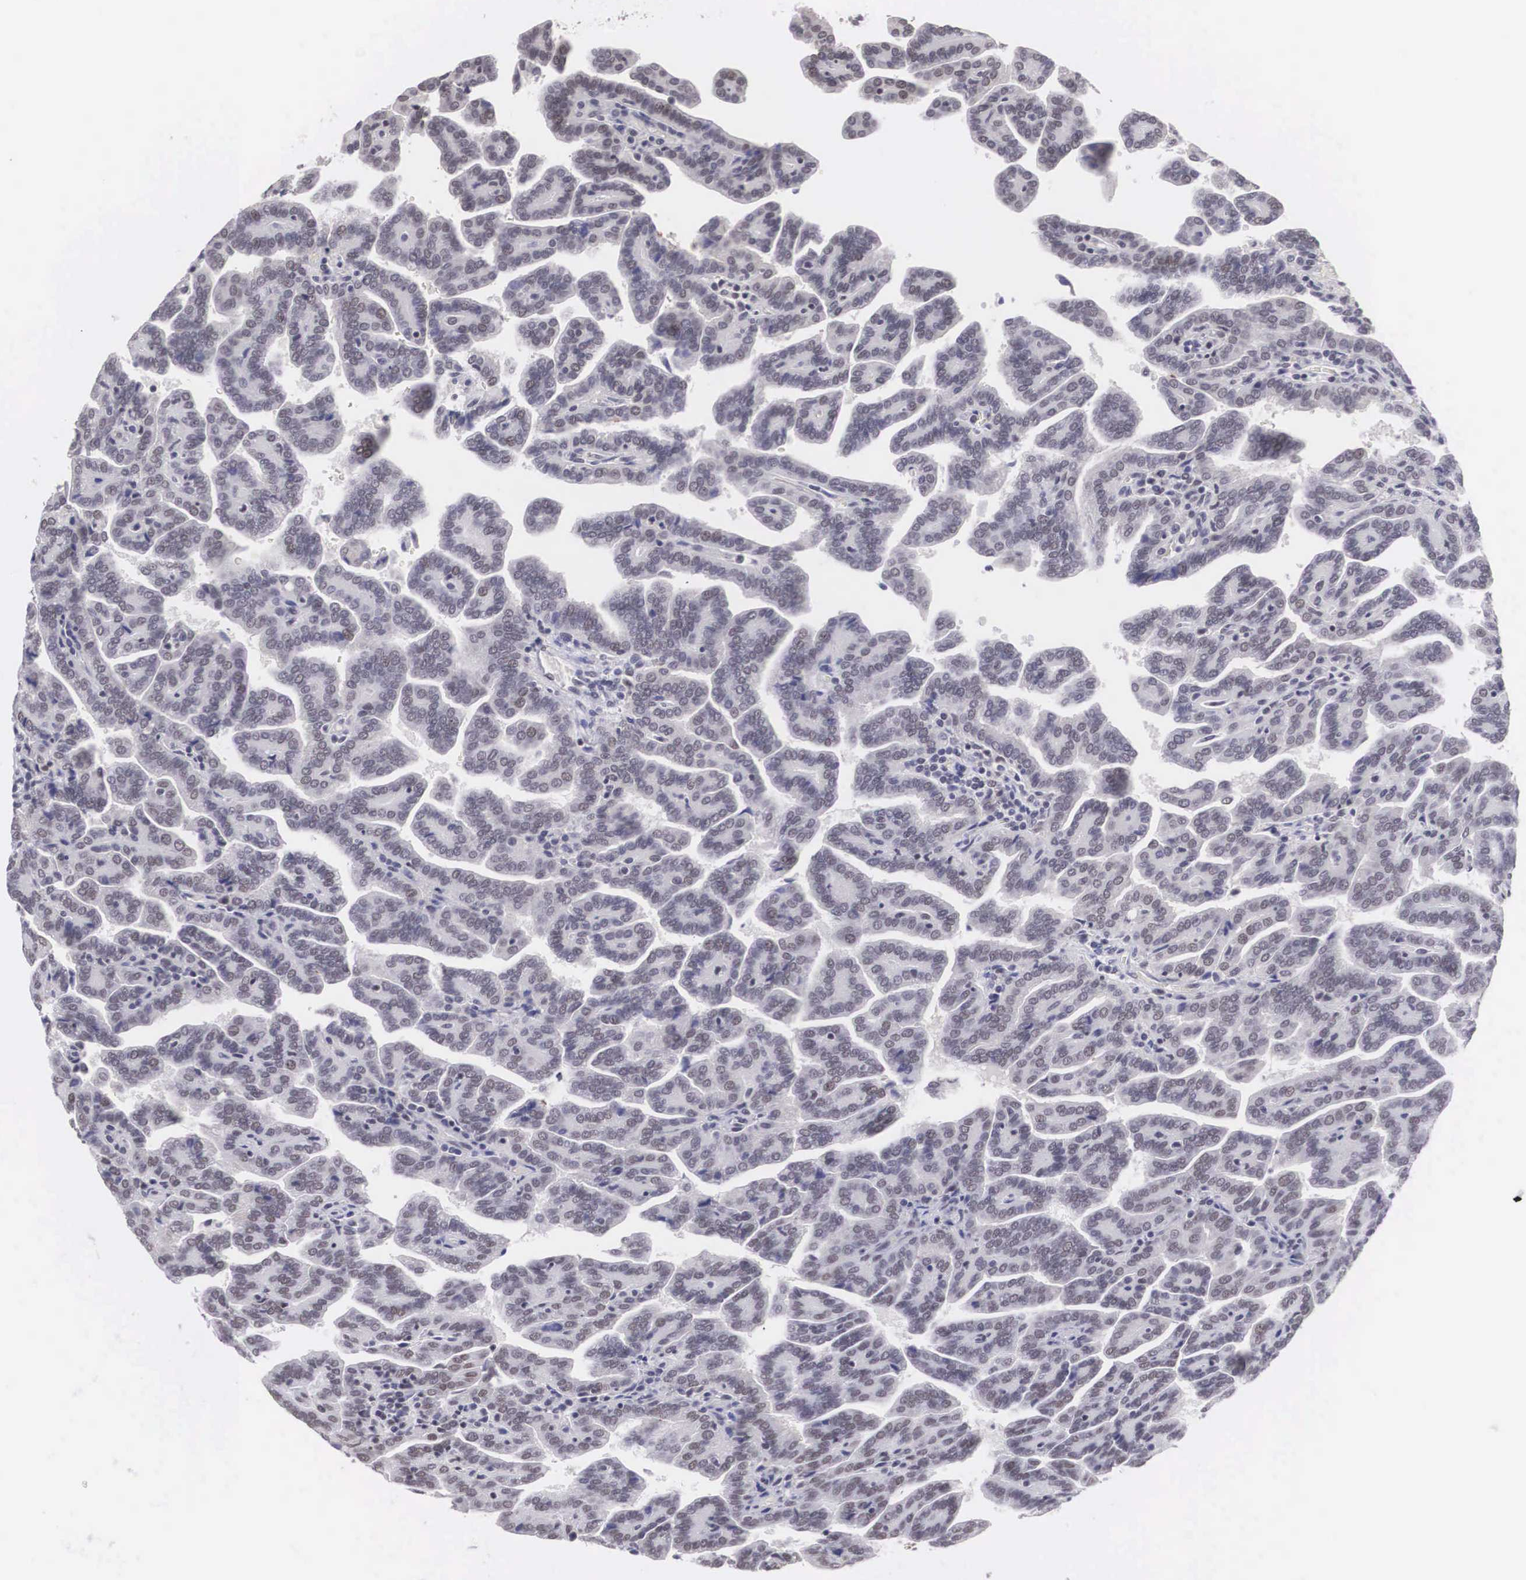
{"staining": {"intensity": "negative", "quantity": "none", "location": "none"}, "tissue": "renal cancer", "cell_type": "Tumor cells", "image_type": "cancer", "snomed": [{"axis": "morphology", "description": "Adenocarcinoma, NOS"}, {"axis": "topography", "description": "Kidney"}], "caption": "The immunohistochemistry (IHC) histopathology image has no significant staining in tumor cells of renal cancer tissue. (Immunohistochemistry, brightfield microscopy, high magnification).", "gene": "MORC2", "patient": {"sex": "male", "age": 61}}